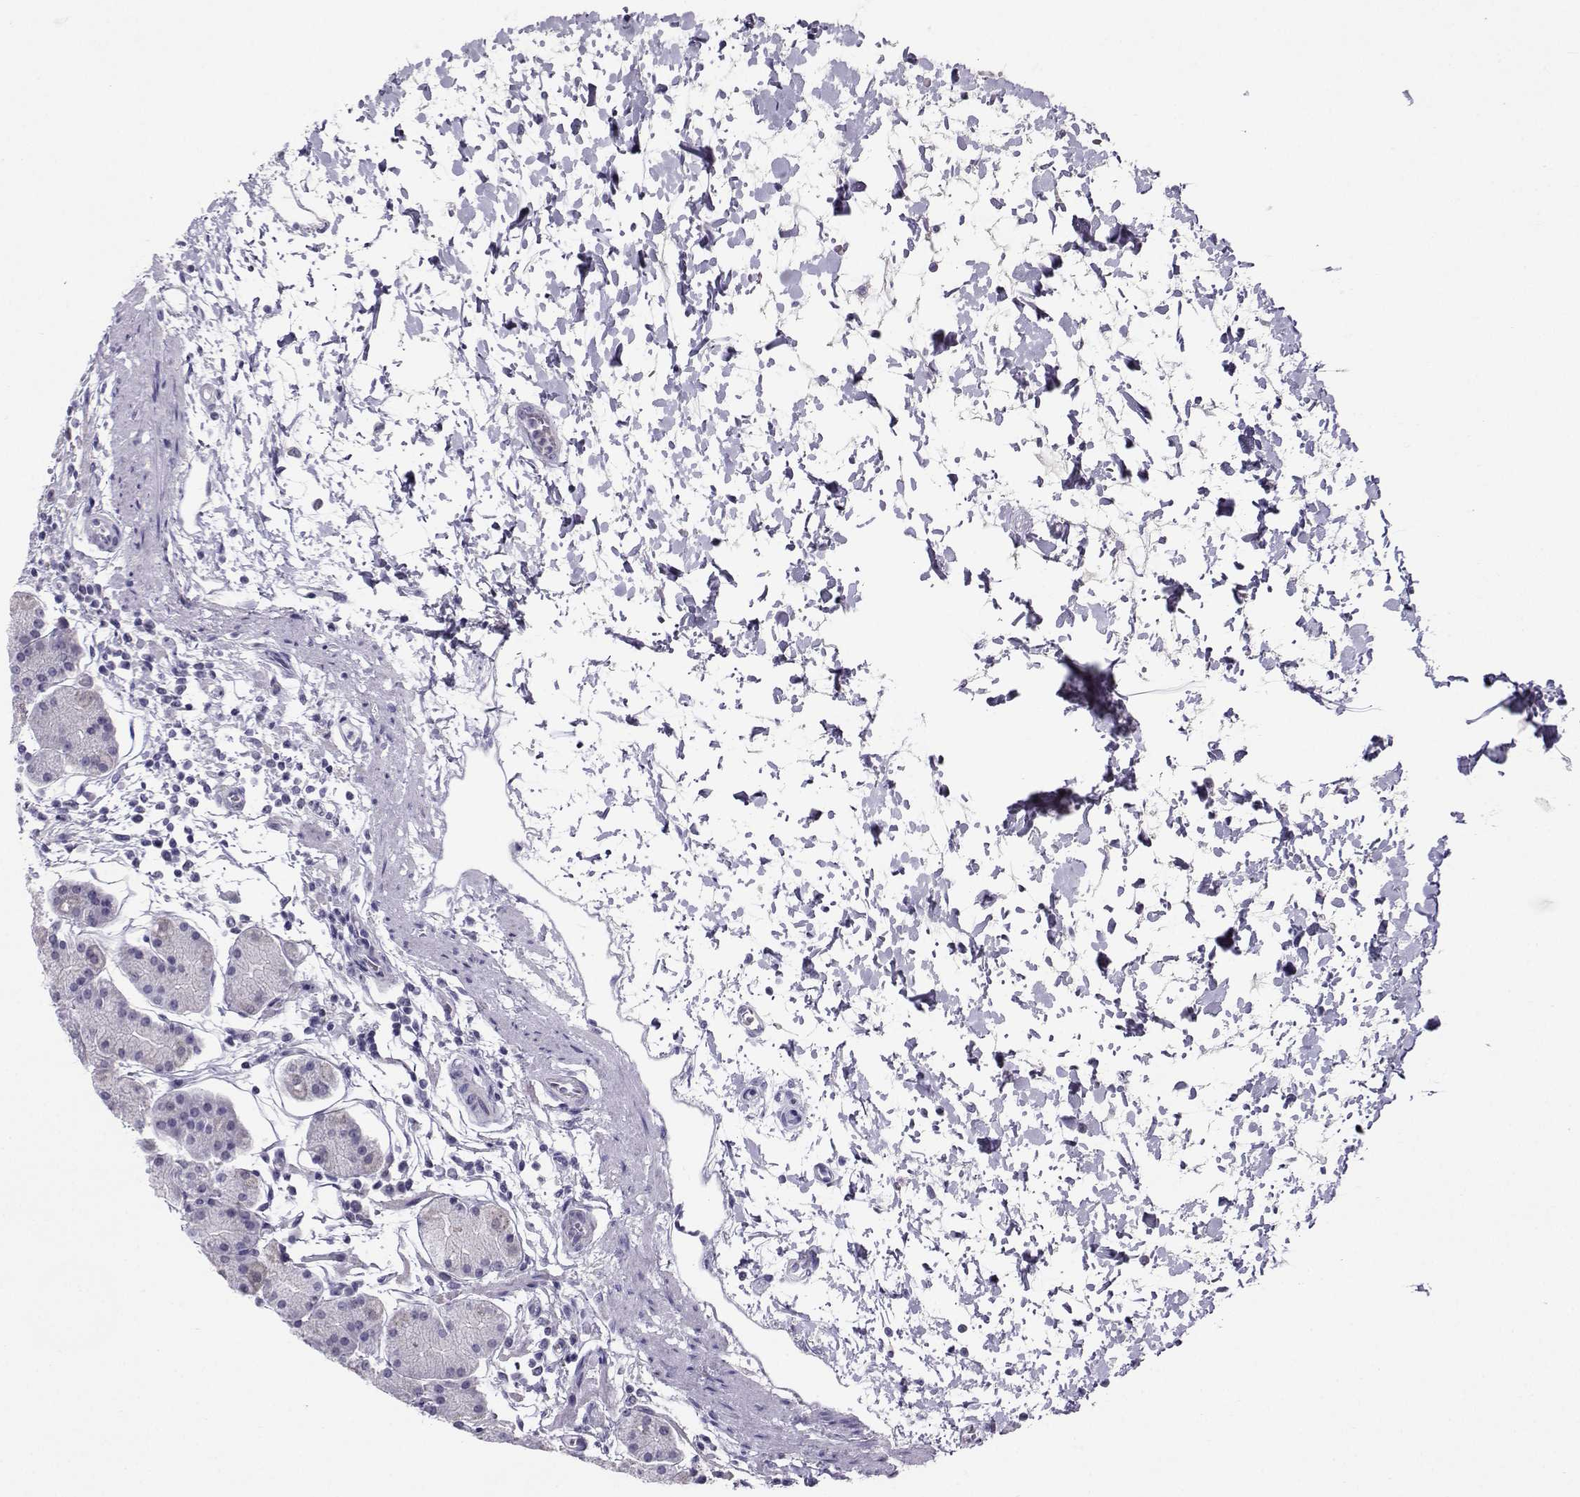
{"staining": {"intensity": "negative", "quantity": "none", "location": "none"}, "tissue": "stomach", "cell_type": "Glandular cells", "image_type": "normal", "snomed": [{"axis": "morphology", "description": "Normal tissue, NOS"}, {"axis": "topography", "description": "Stomach"}], "caption": "Unremarkable stomach was stained to show a protein in brown. There is no significant positivity in glandular cells. The staining is performed using DAB brown chromogen with nuclei counter-stained in using hematoxylin.", "gene": "PGK1", "patient": {"sex": "male", "age": 54}}